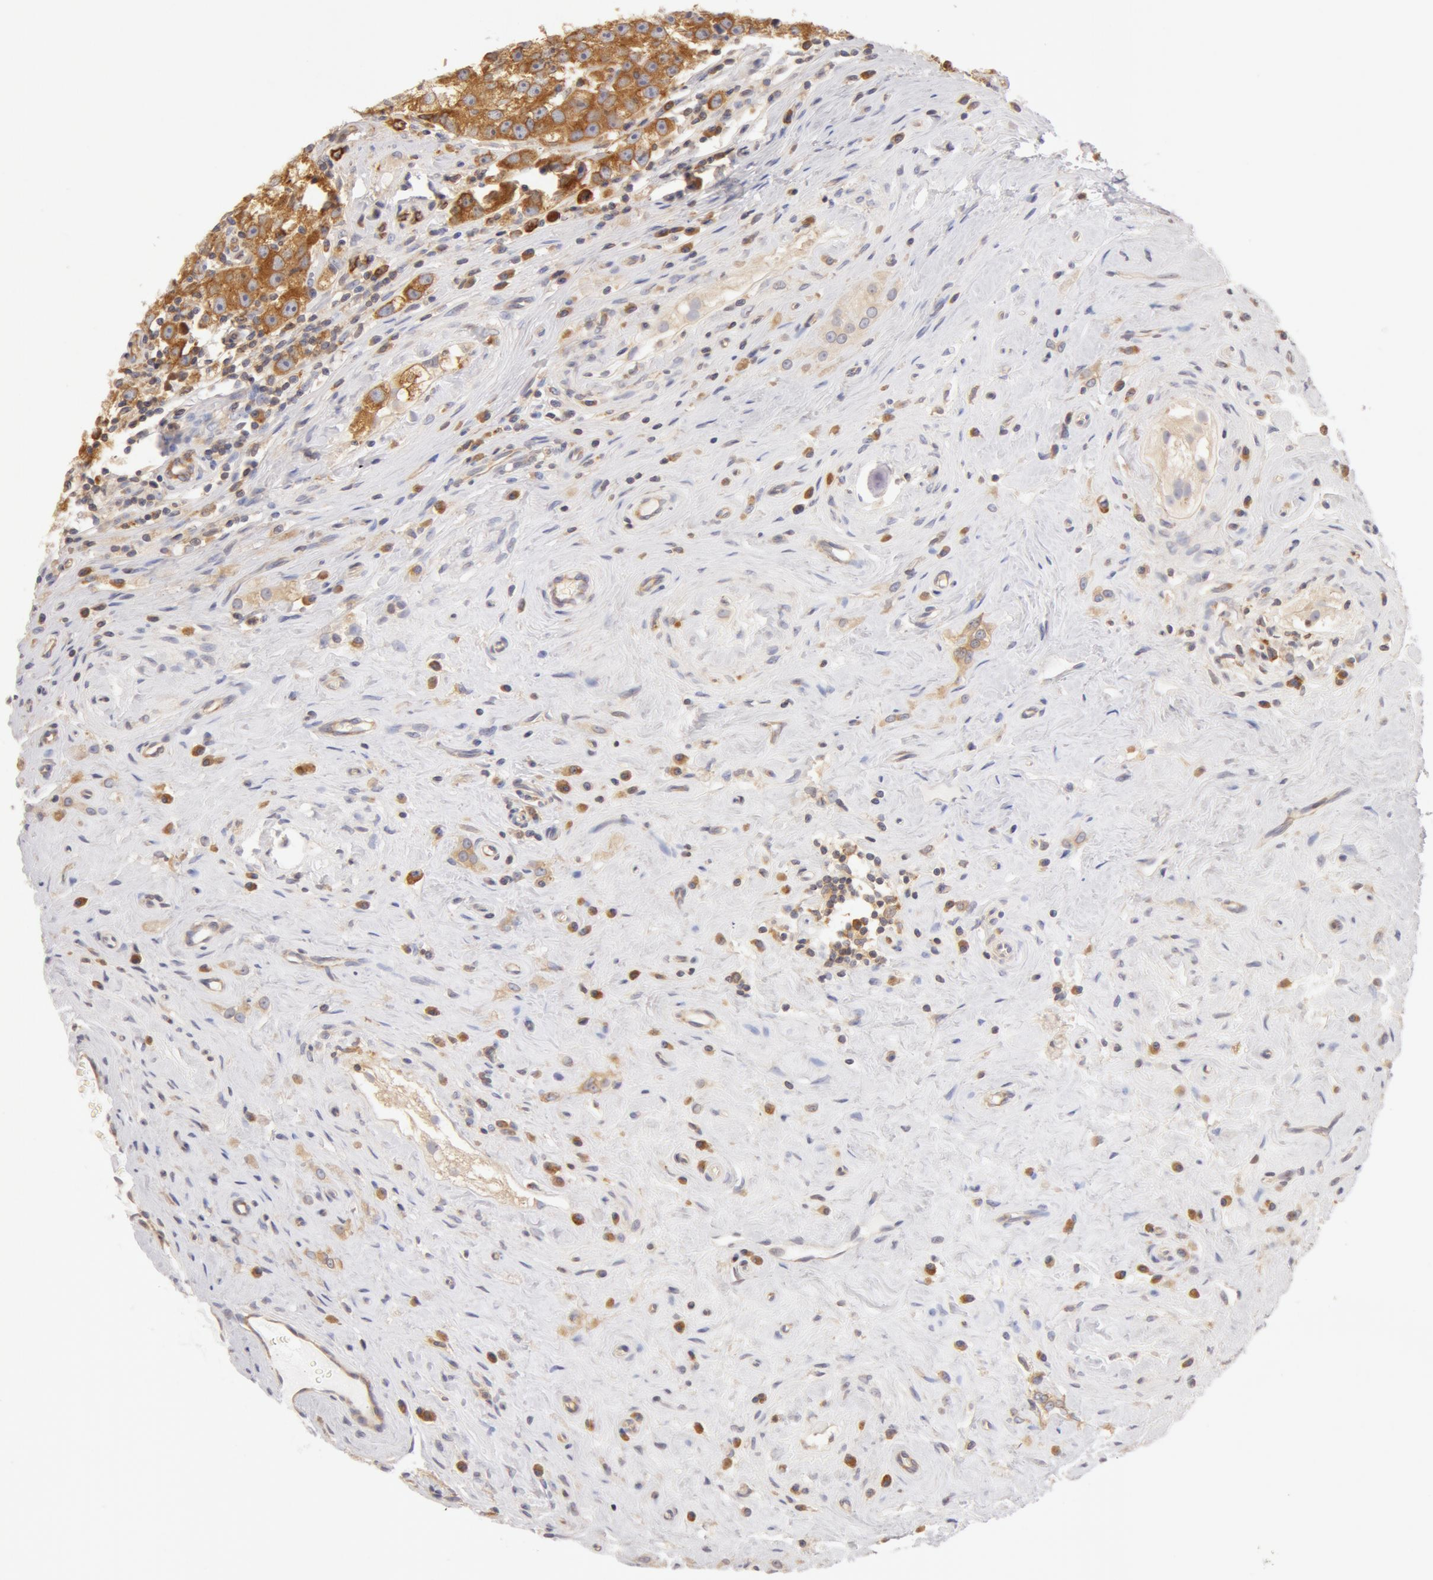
{"staining": {"intensity": "moderate", "quantity": ">75%", "location": "cytoplasmic/membranous"}, "tissue": "testis cancer", "cell_type": "Tumor cells", "image_type": "cancer", "snomed": [{"axis": "morphology", "description": "Seminoma, NOS"}, {"axis": "topography", "description": "Testis"}], "caption": "Brown immunohistochemical staining in testis seminoma demonstrates moderate cytoplasmic/membranous expression in approximately >75% of tumor cells. The staining was performed using DAB, with brown indicating positive protein expression. Nuclei are stained blue with hematoxylin.", "gene": "DDX3Y", "patient": {"sex": "male", "age": 32}}